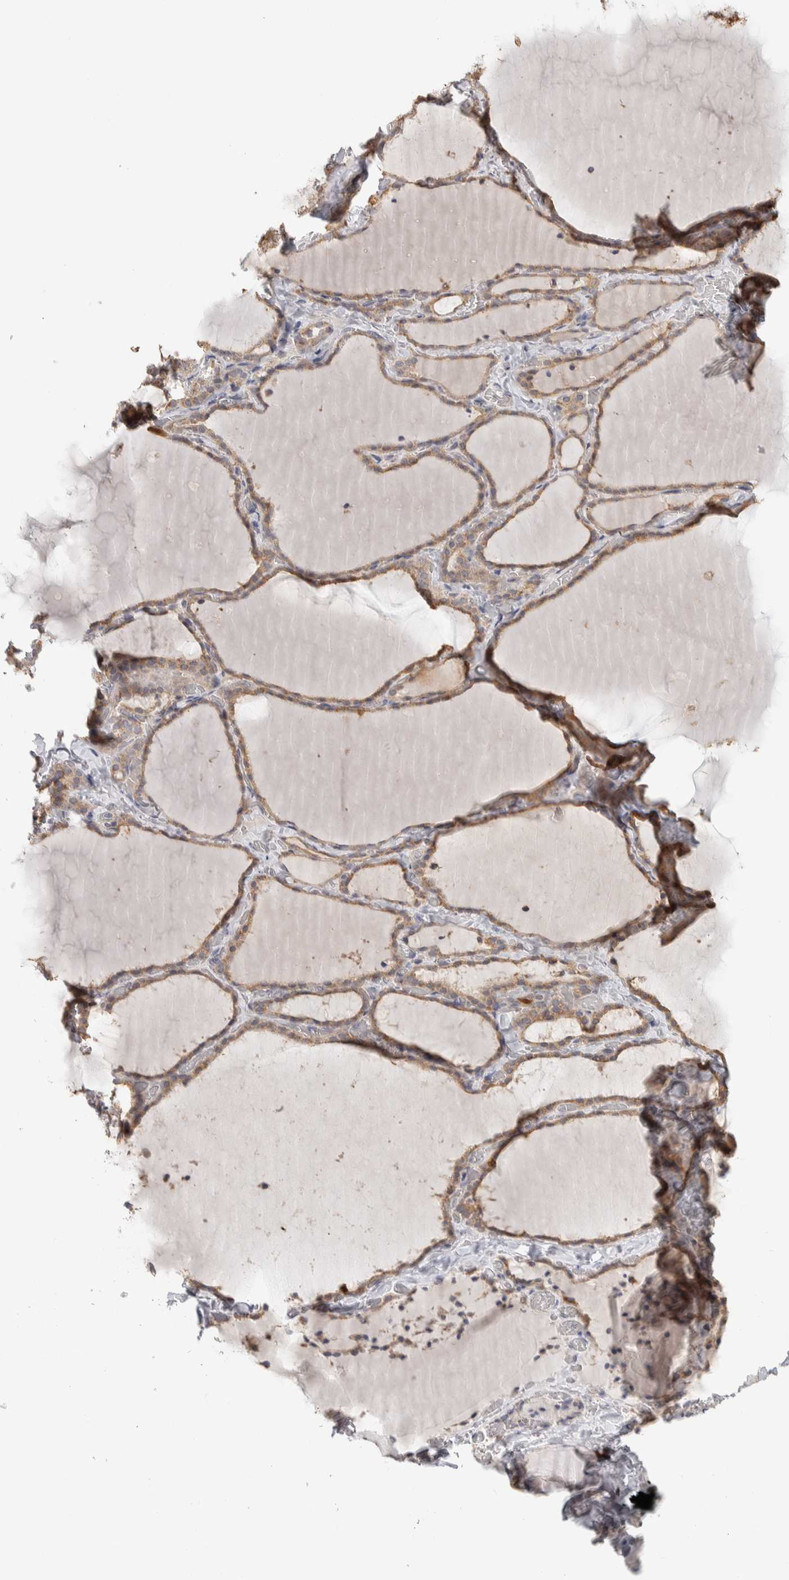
{"staining": {"intensity": "moderate", "quantity": ">75%", "location": "cytoplasmic/membranous"}, "tissue": "thyroid gland", "cell_type": "Glandular cells", "image_type": "normal", "snomed": [{"axis": "morphology", "description": "Normal tissue, NOS"}, {"axis": "topography", "description": "Thyroid gland"}], "caption": "Thyroid gland was stained to show a protein in brown. There is medium levels of moderate cytoplasmic/membranous positivity in approximately >75% of glandular cells. (Brightfield microscopy of DAB IHC at high magnification).", "gene": "DCXR", "patient": {"sex": "female", "age": 22}}